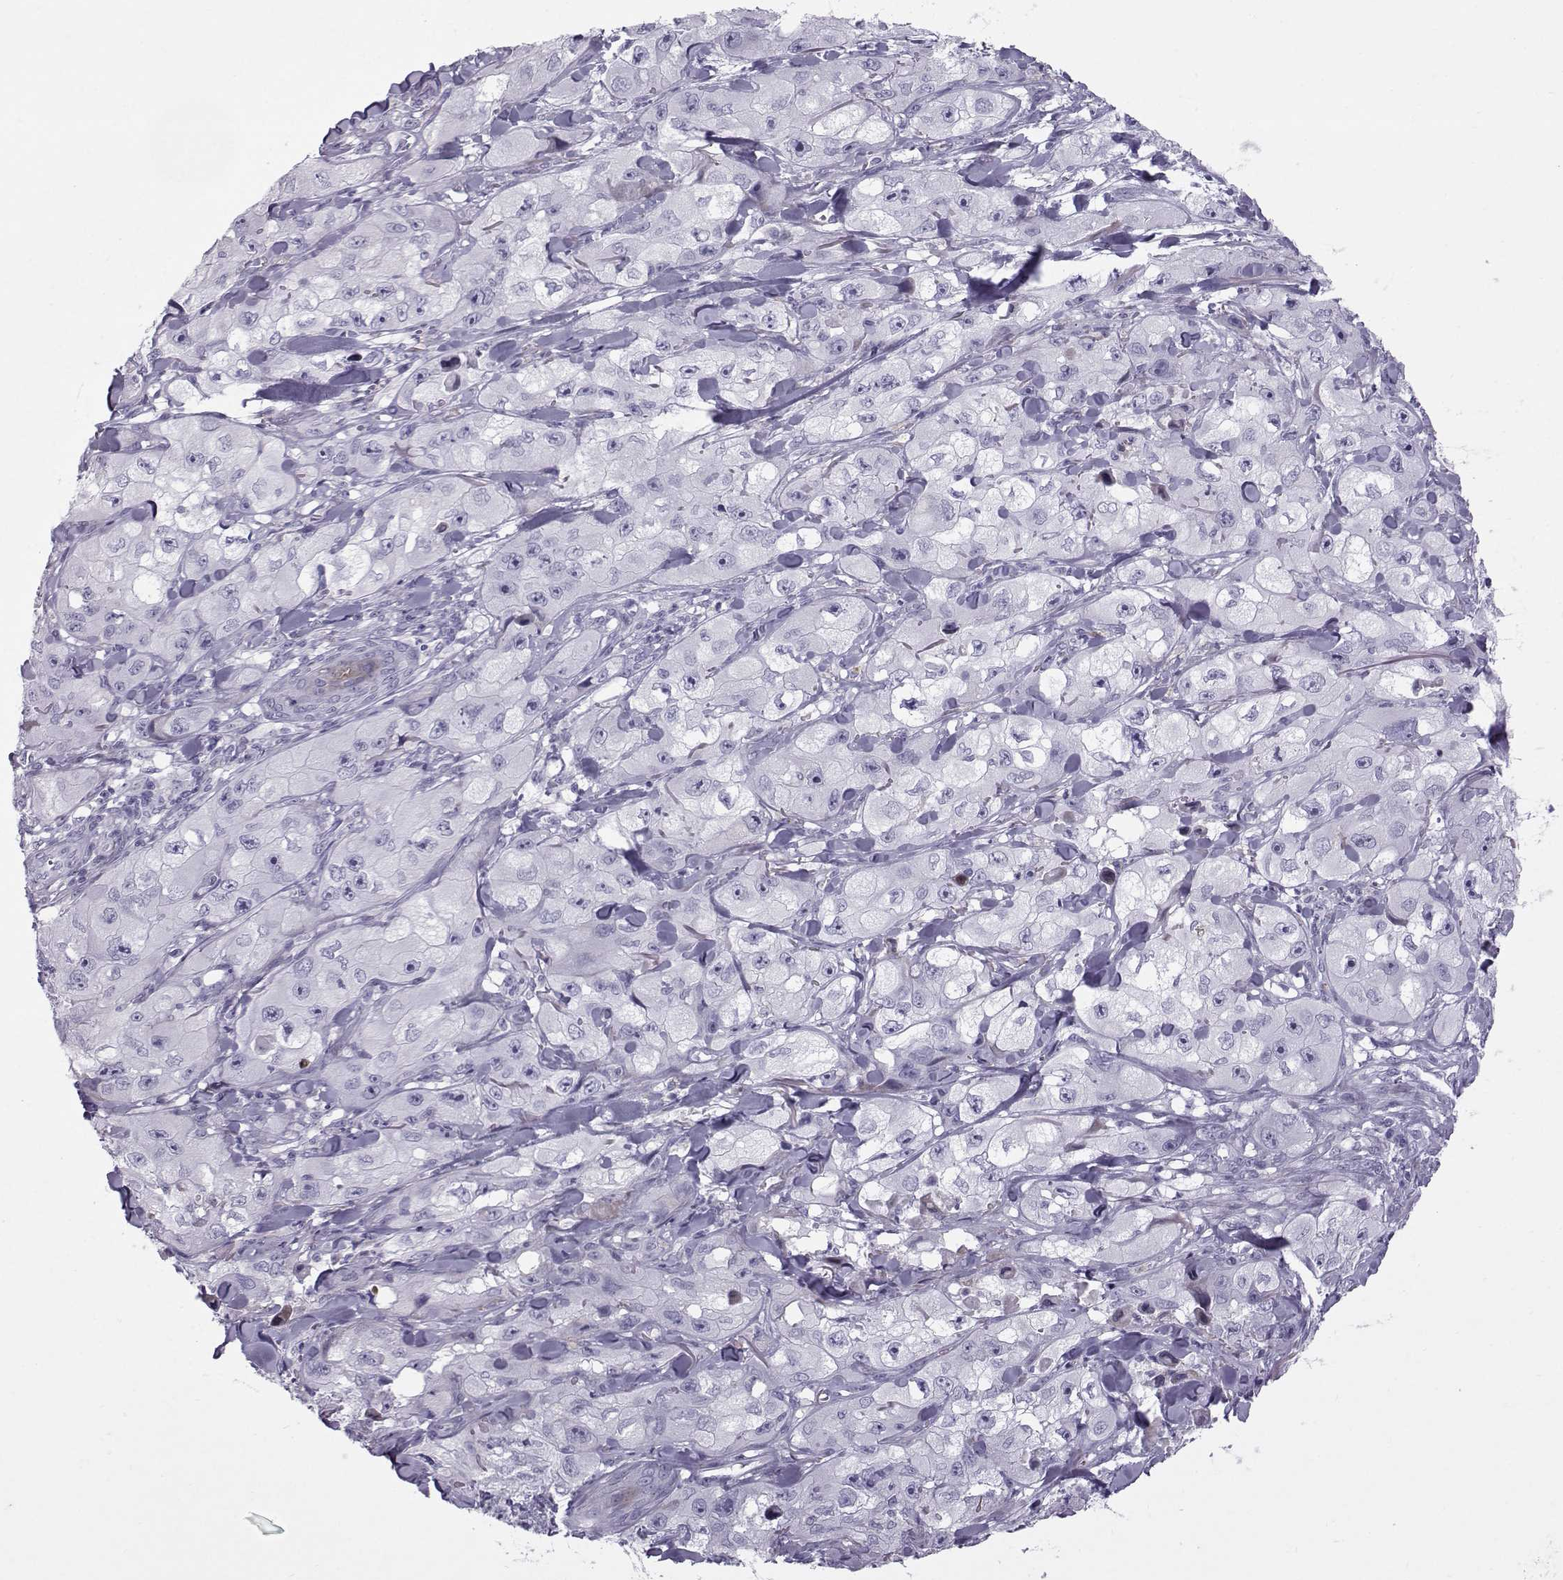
{"staining": {"intensity": "negative", "quantity": "none", "location": "none"}, "tissue": "skin cancer", "cell_type": "Tumor cells", "image_type": "cancer", "snomed": [{"axis": "morphology", "description": "Squamous cell carcinoma, NOS"}, {"axis": "topography", "description": "Skin"}, {"axis": "topography", "description": "Subcutis"}], "caption": "DAB immunohistochemical staining of human squamous cell carcinoma (skin) demonstrates no significant staining in tumor cells.", "gene": "DMRT3", "patient": {"sex": "male", "age": 73}}